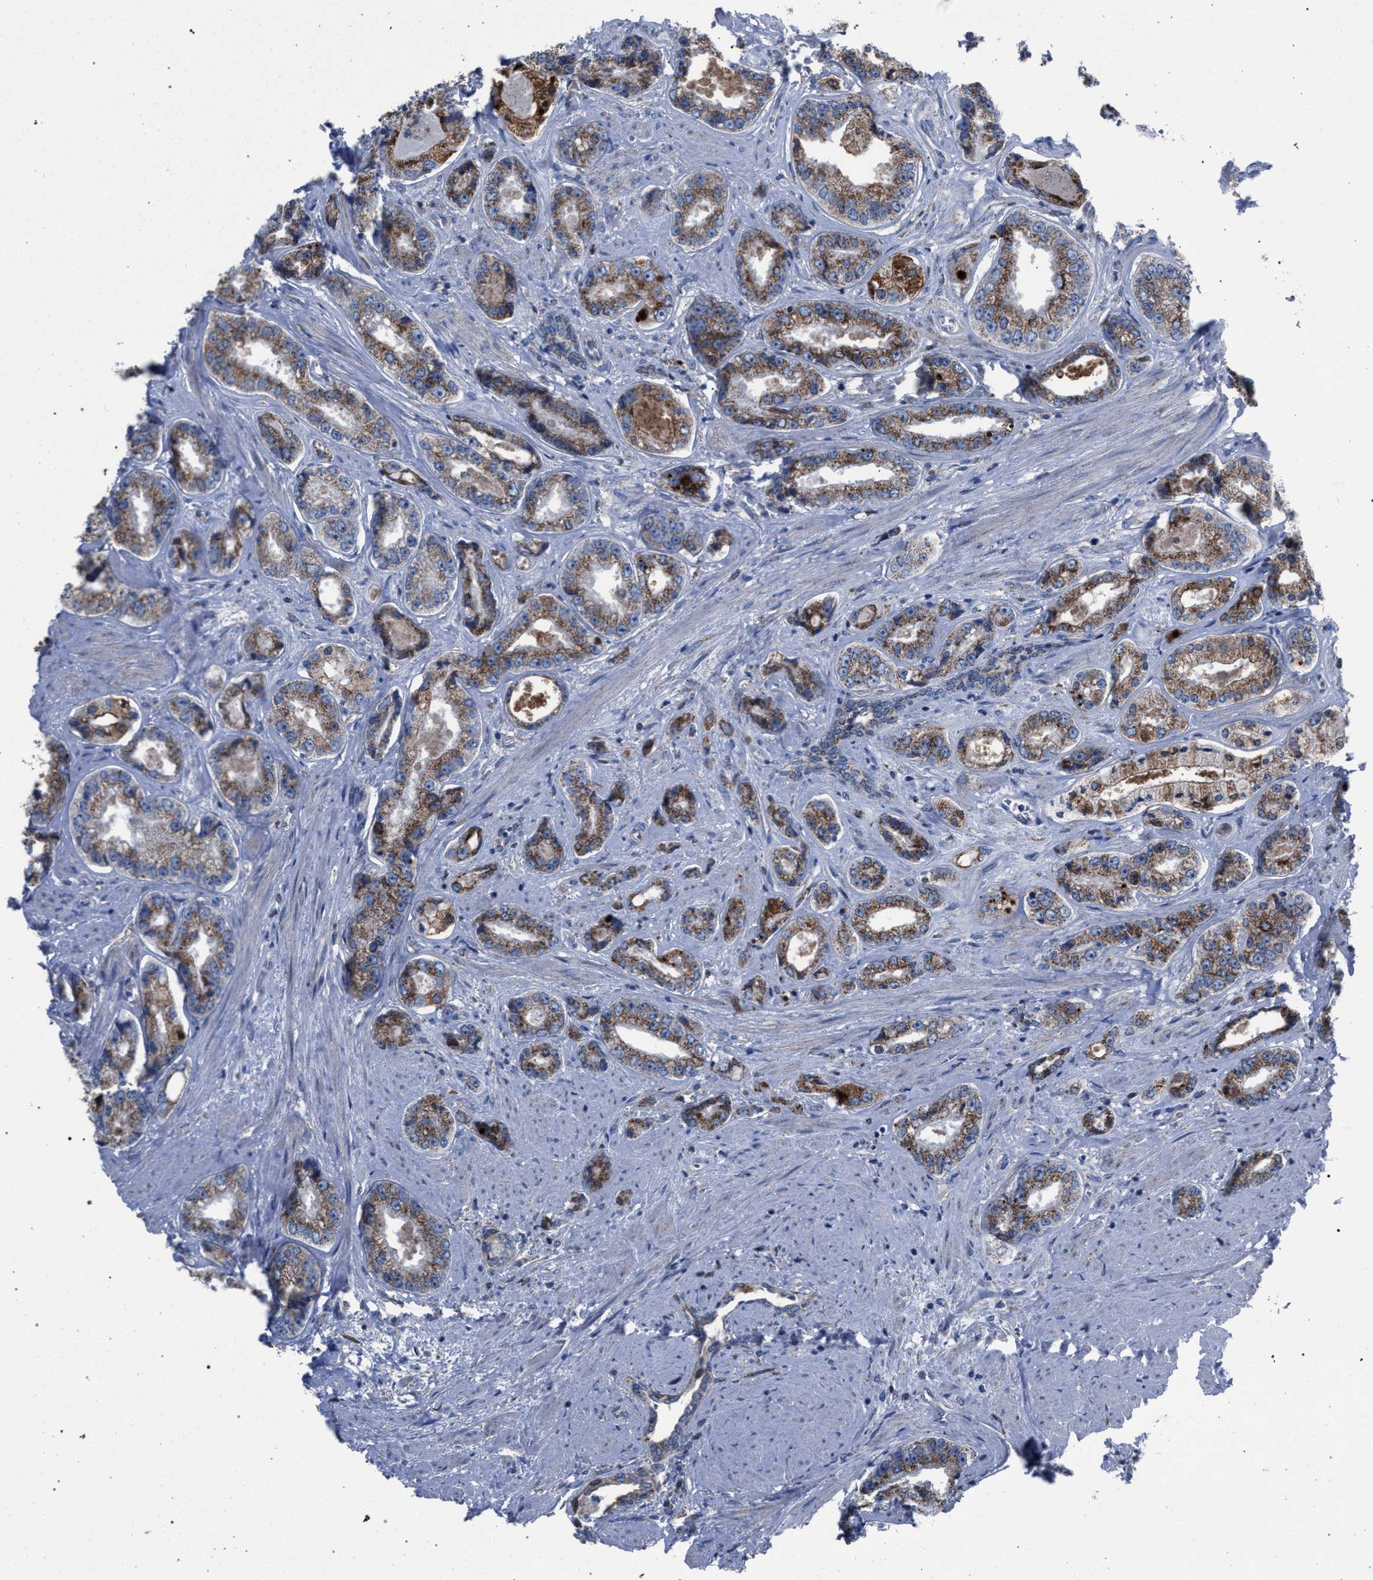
{"staining": {"intensity": "moderate", "quantity": ">75%", "location": "cytoplasmic/membranous"}, "tissue": "prostate cancer", "cell_type": "Tumor cells", "image_type": "cancer", "snomed": [{"axis": "morphology", "description": "Adenocarcinoma, High grade"}, {"axis": "topography", "description": "Prostate"}], "caption": "IHC histopathology image of prostate high-grade adenocarcinoma stained for a protein (brown), which exhibits medium levels of moderate cytoplasmic/membranous positivity in approximately >75% of tumor cells.", "gene": "HSD17B4", "patient": {"sex": "male", "age": 61}}